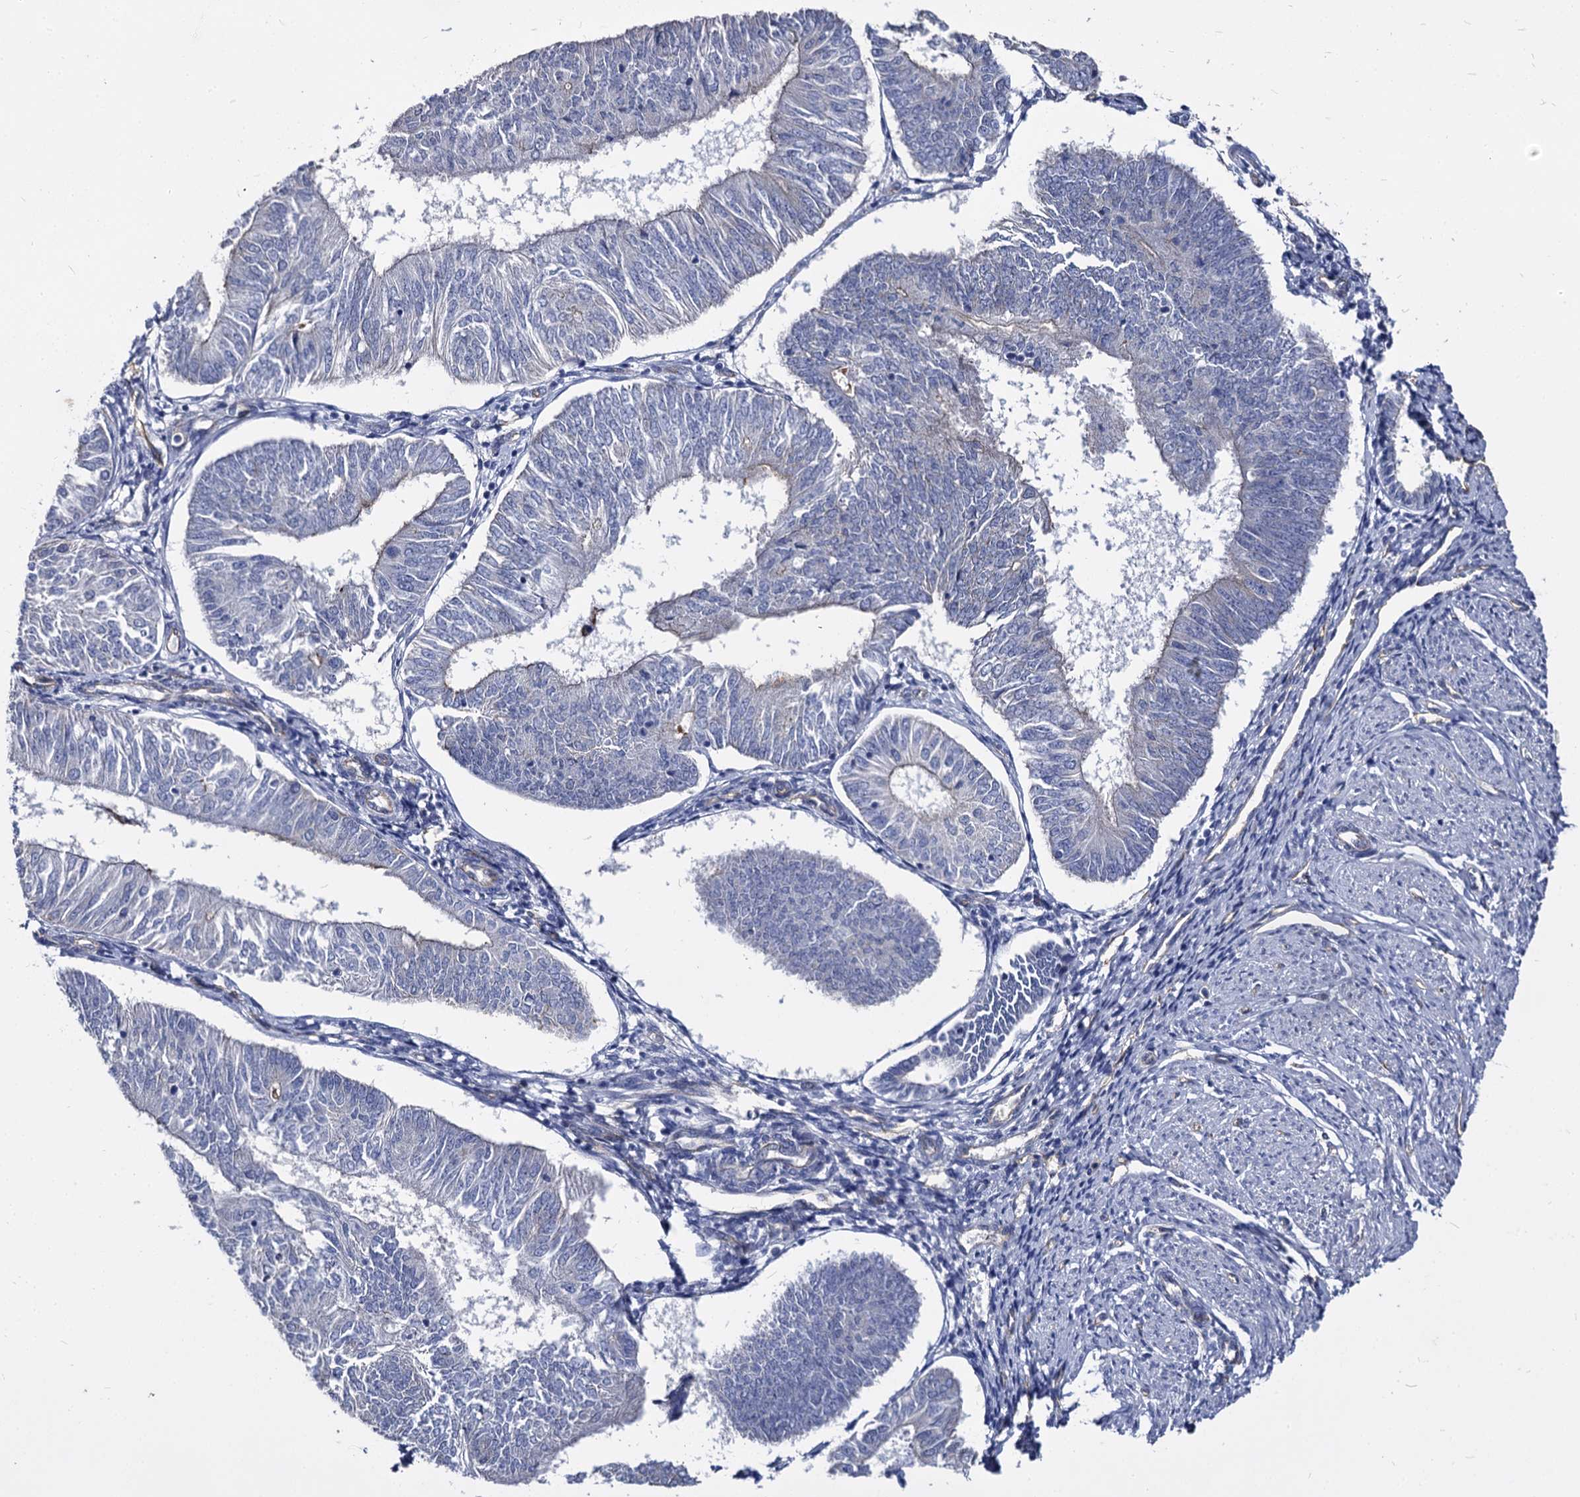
{"staining": {"intensity": "negative", "quantity": "none", "location": "none"}, "tissue": "endometrial cancer", "cell_type": "Tumor cells", "image_type": "cancer", "snomed": [{"axis": "morphology", "description": "Adenocarcinoma, NOS"}, {"axis": "topography", "description": "Endometrium"}], "caption": "The photomicrograph displays no staining of tumor cells in endometrial cancer (adenocarcinoma).", "gene": "CBFB", "patient": {"sex": "female", "age": 58}}